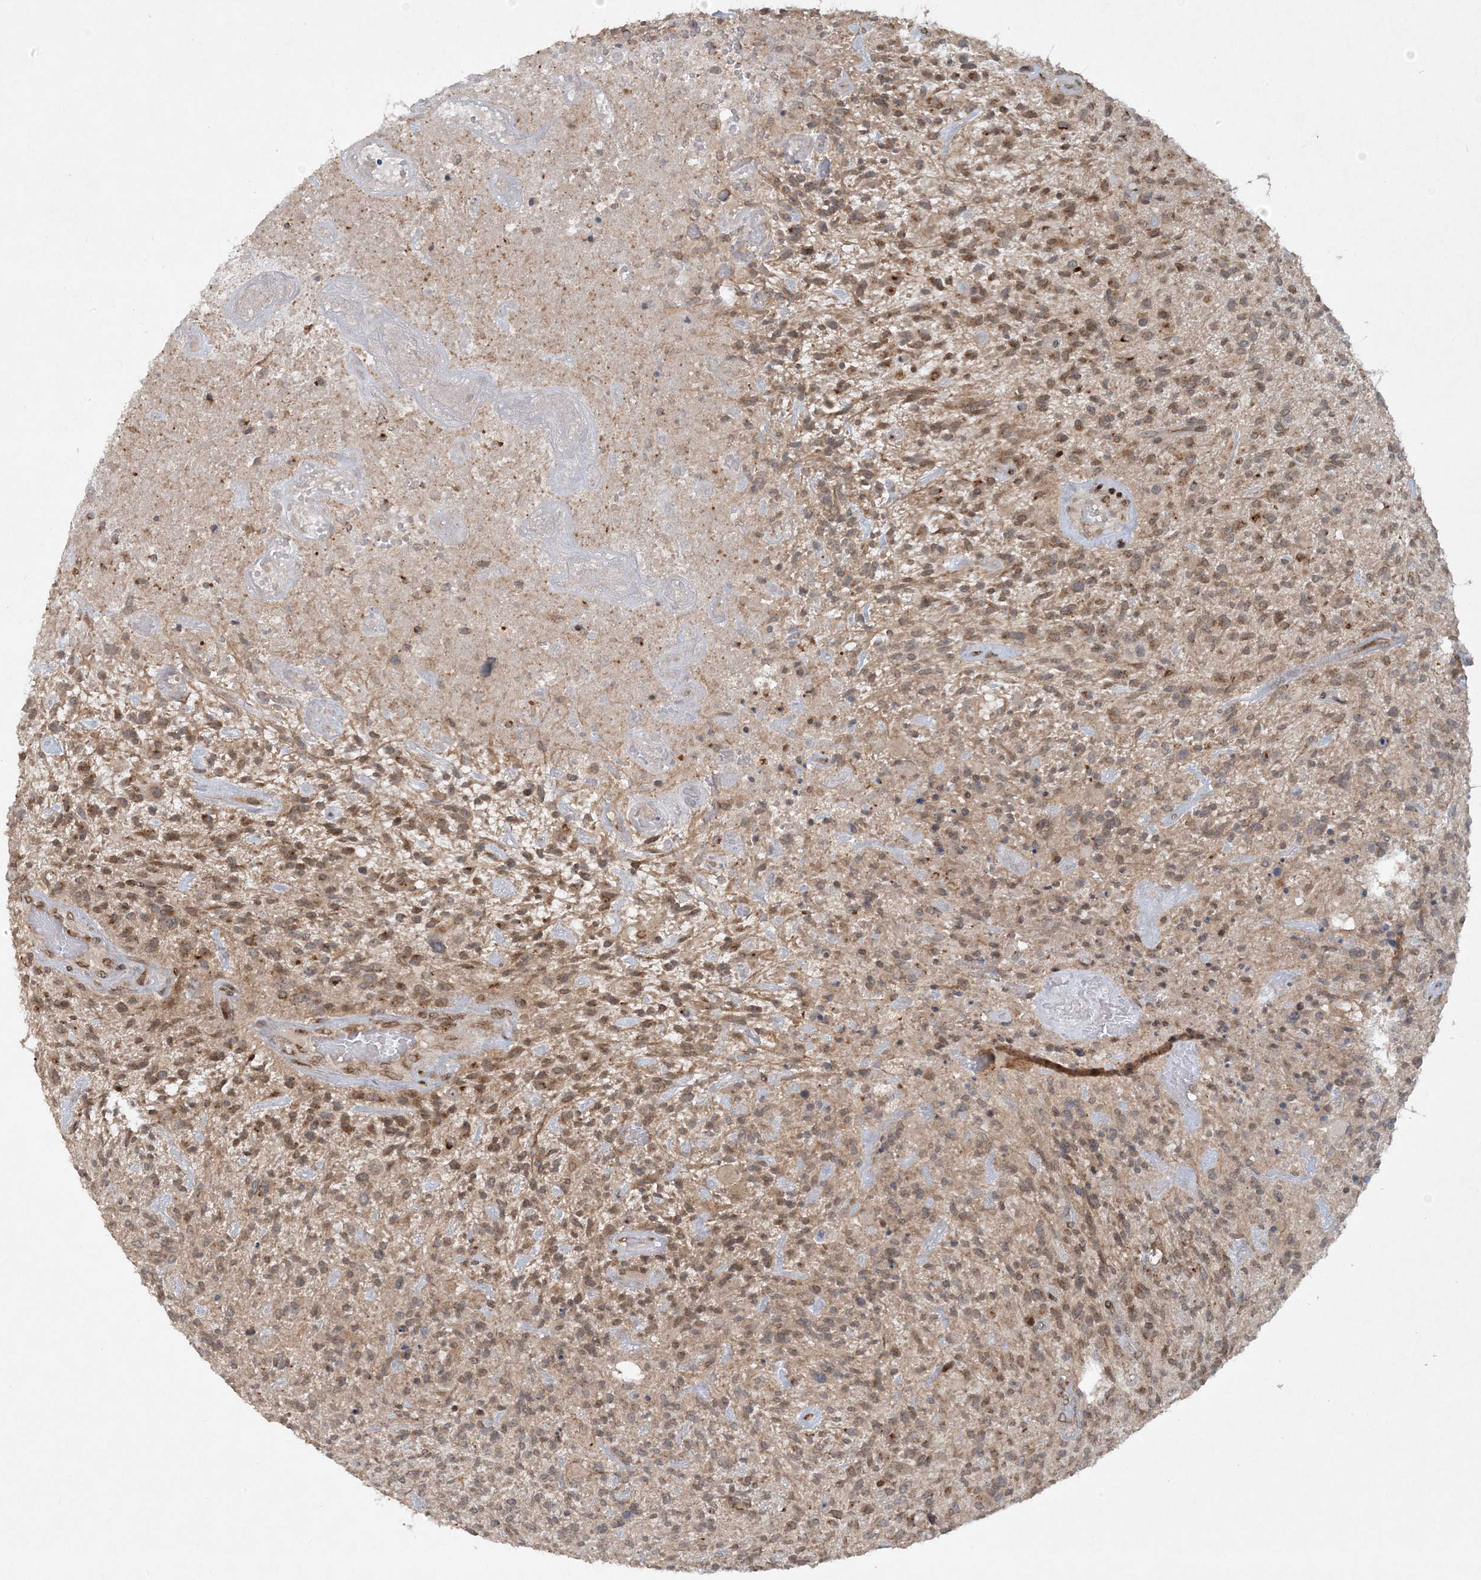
{"staining": {"intensity": "weak", "quantity": "25%-75%", "location": "cytoplasmic/membranous"}, "tissue": "glioma", "cell_type": "Tumor cells", "image_type": "cancer", "snomed": [{"axis": "morphology", "description": "Glioma, malignant, High grade"}, {"axis": "topography", "description": "Brain"}], "caption": "Tumor cells reveal weak cytoplasmic/membranous expression in about 25%-75% of cells in glioma.", "gene": "SLC35A2", "patient": {"sex": "male", "age": 47}}